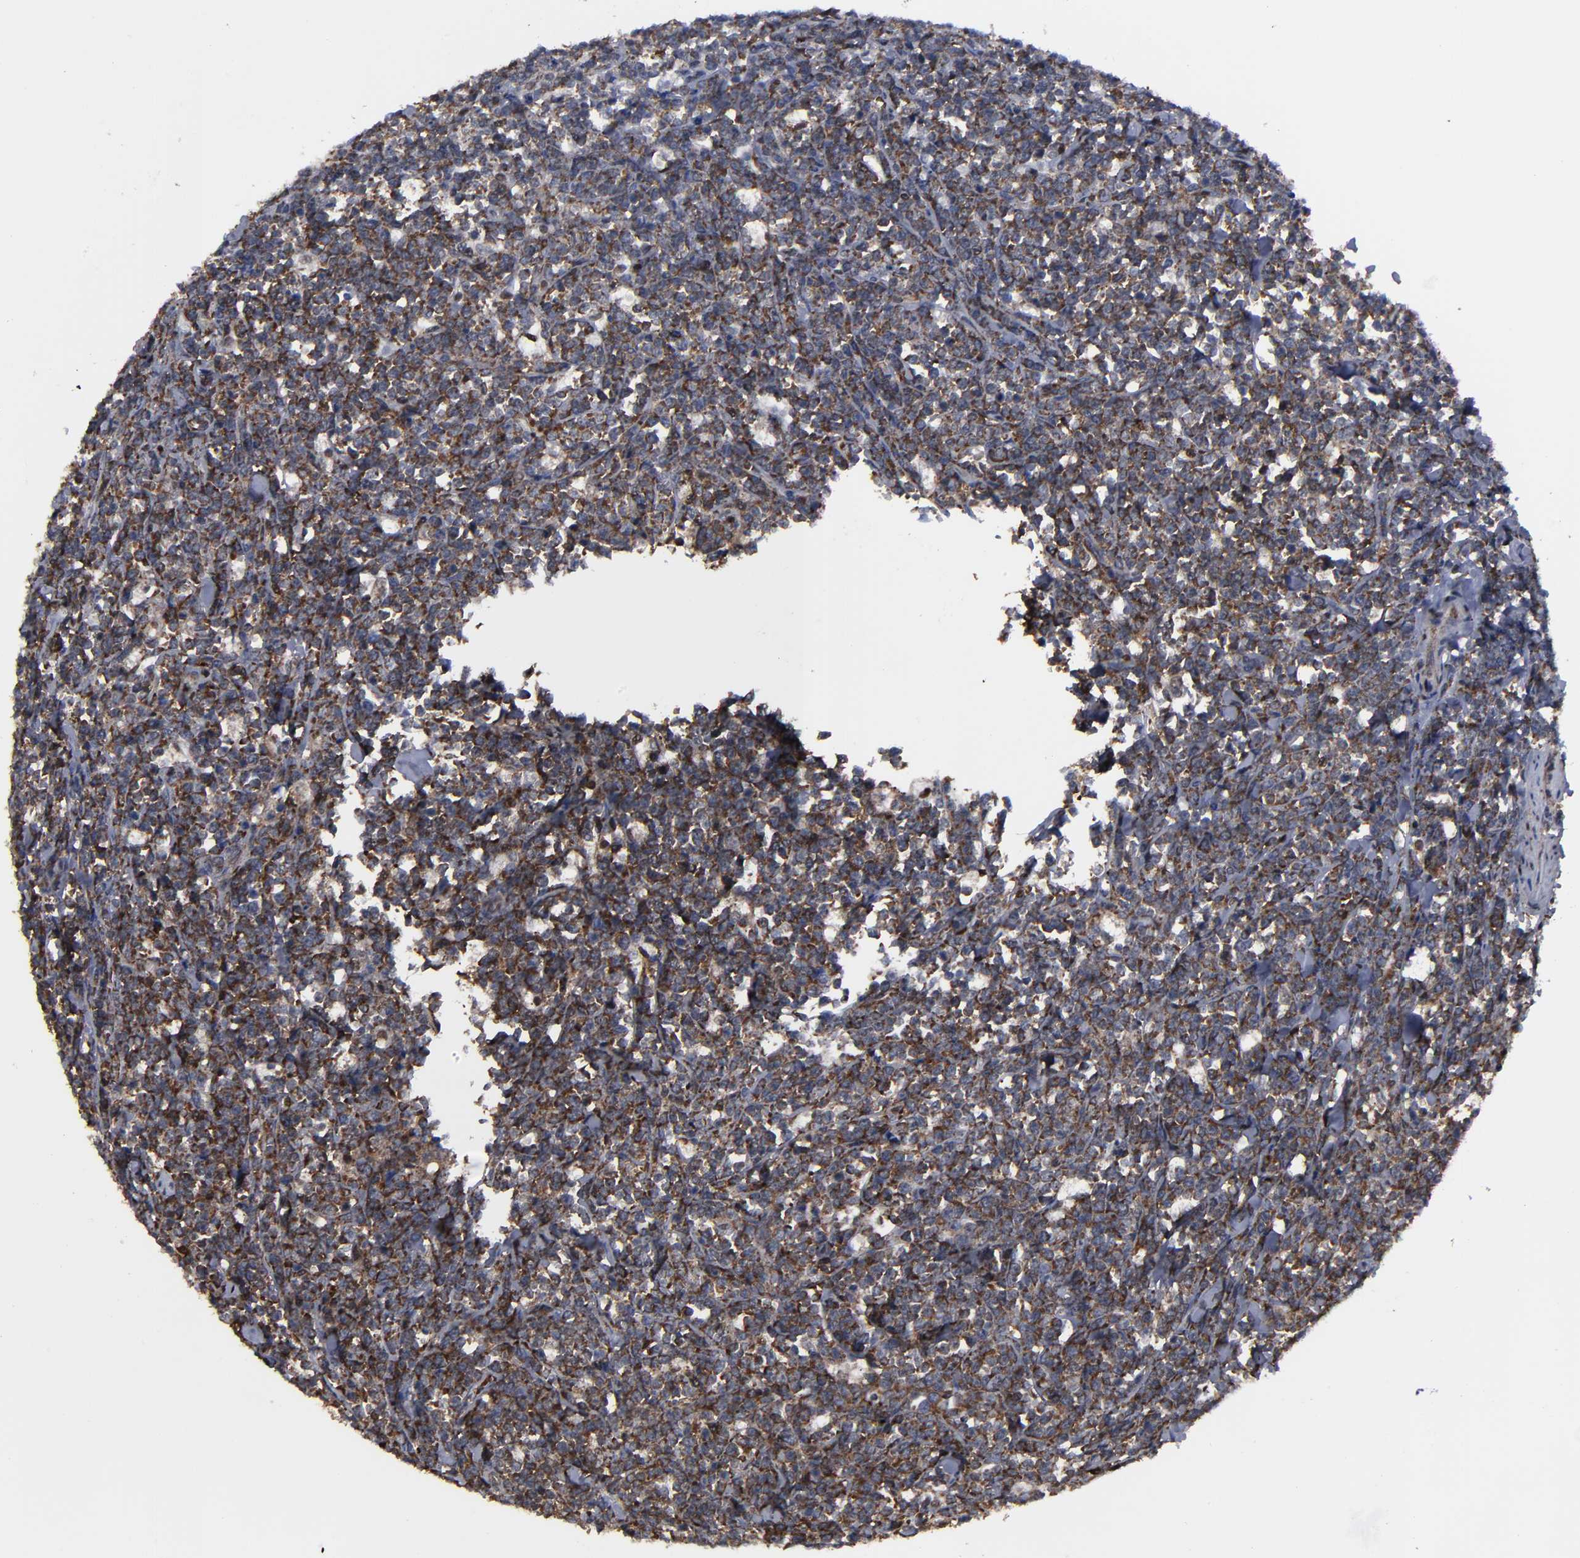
{"staining": {"intensity": "moderate", "quantity": ">75%", "location": "cytoplasmic/membranous,nuclear"}, "tissue": "lymphoma", "cell_type": "Tumor cells", "image_type": "cancer", "snomed": [{"axis": "morphology", "description": "Malignant lymphoma, non-Hodgkin's type, High grade"}, {"axis": "topography", "description": "Small intestine"}, {"axis": "topography", "description": "Colon"}], "caption": "Human lymphoma stained with a protein marker demonstrates moderate staining in tumor cells.", "gene": "KIAA2026", "patient": {"sex": "male", "age": 8}}